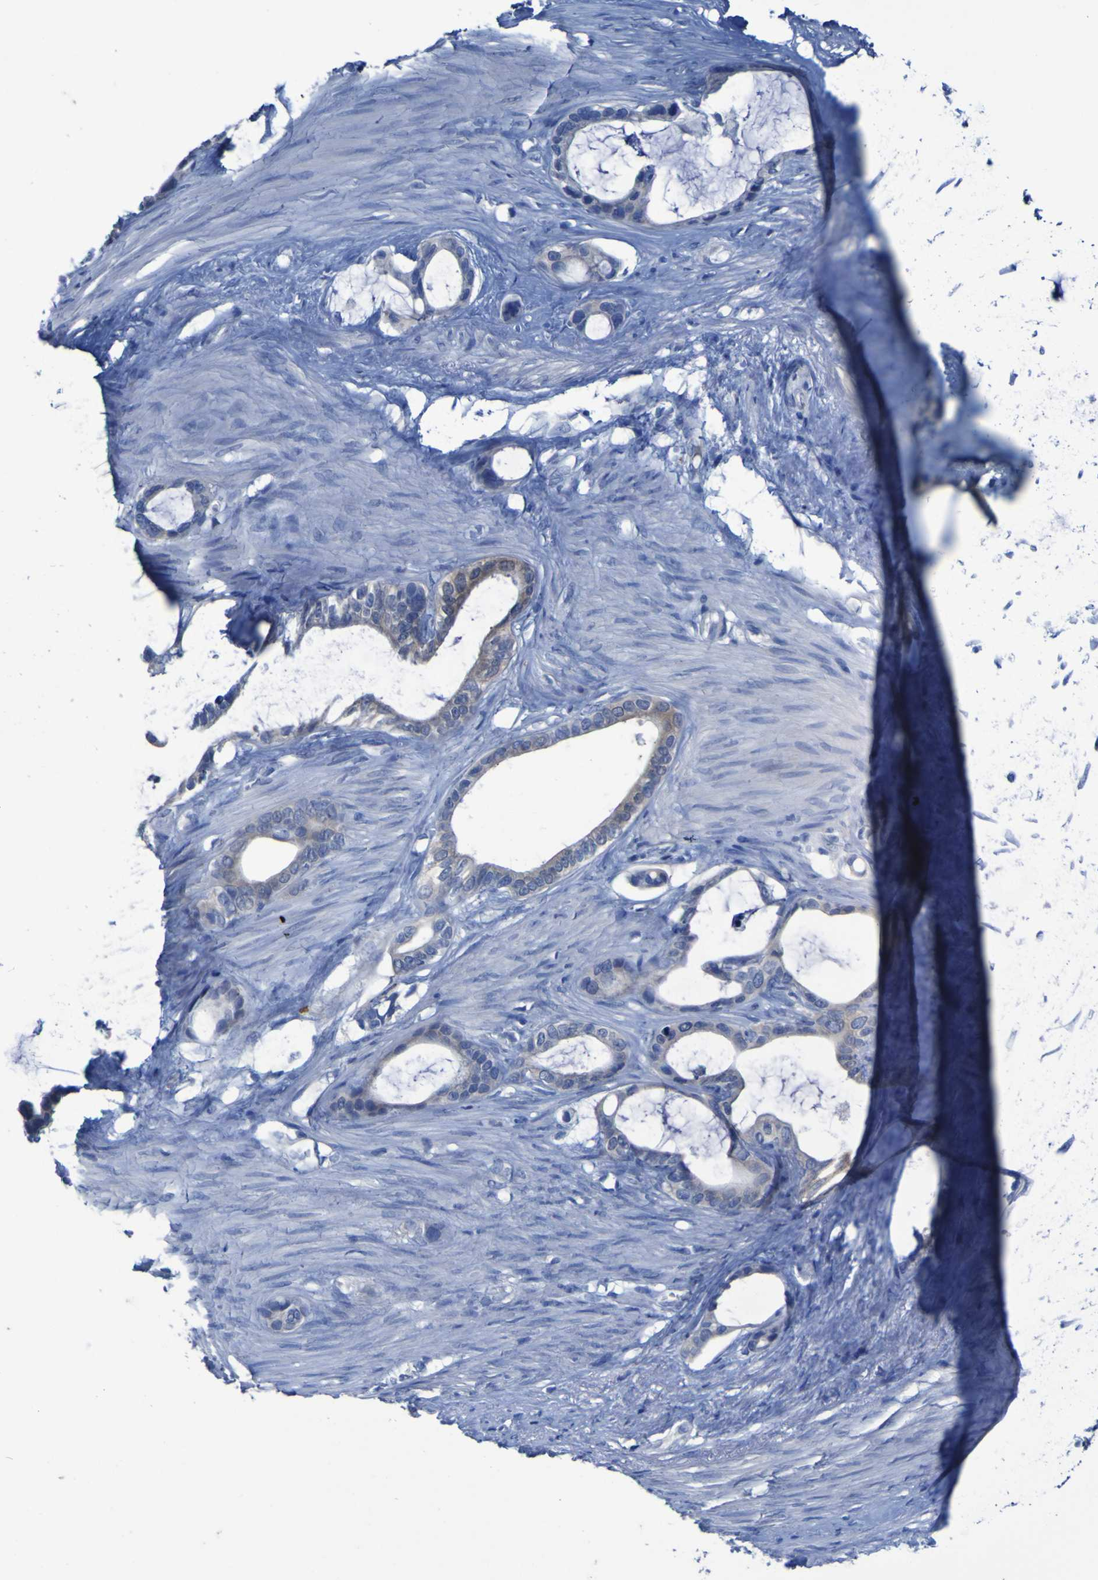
{"staining": {"intensity": "weak", "quantity": "<25%", "location": "cytoplasmic/membranous"}, "tissue": "stomach cancer", "cell_type": "Tumor cells", "image_type": "cancer", "snomed": [{"axis": "morphology", "description": "Adenocarcinoma, NOS"}, {"axis": "topography", "description": "Stomach"}], "caption": "The histopathology image exhibits no staining of tumor cells in stomach cancer.", "gene": "SGK2", "patient": {"sex": "female", "age": 75}}